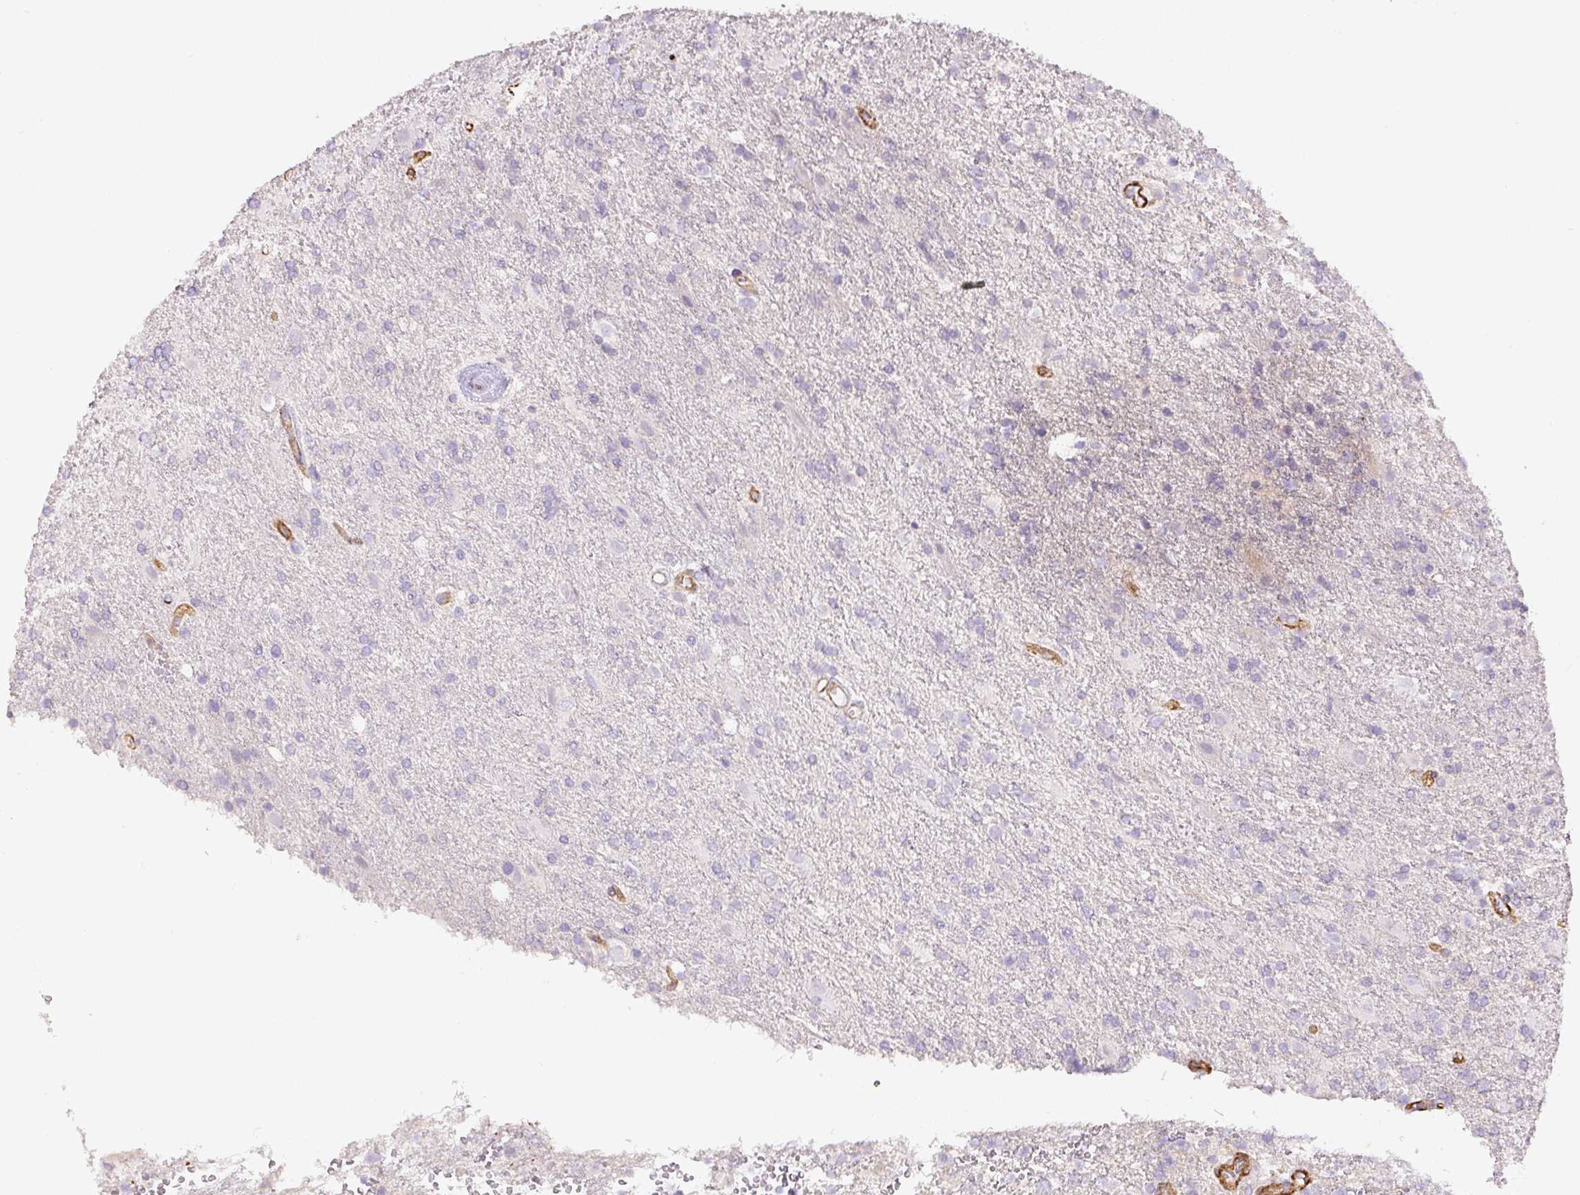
{"staining": {"intensity": "negative", "quantity": "none", "location": "none"}, "tissue": "glioma", "cell_type": "Tumor cells", "image_type": "cancer", "snomed": [{"axis": "morphology", "description": "Glioma, malignant, High grade"}, {"axis": "topography", "description": "Brain"}], "caption": "DAB (3,3'-diaminobenzidine) immunohistochemical staining of human glioma shows no significant positivity in tumor cells.", "gene": "MYL12A", "patient": {"sex": "male", "age": 56}}